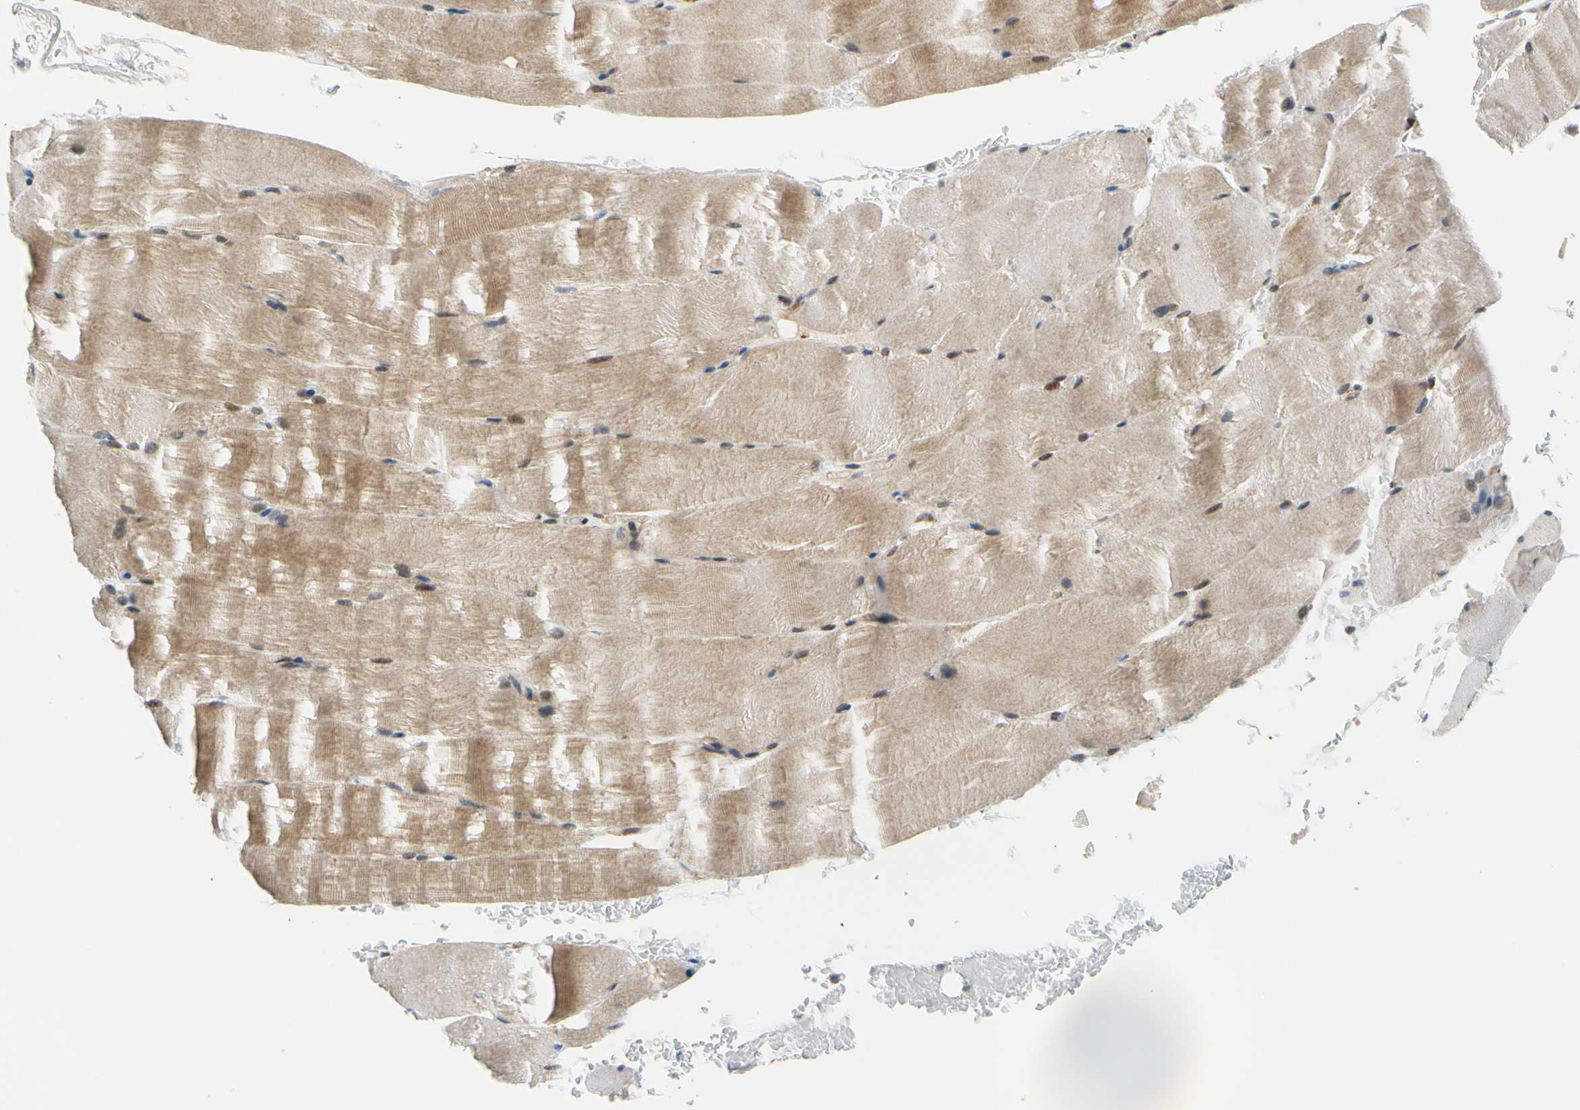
{"staining": {"intensity": "weak", "quantity": "25%-75%", "location": "cytoplasmic/membranous"}, "tissue": "skeletal muscle", "cell_type": "Myocytes", "image_type": "normal", "snomed": [{"axis": "morphology", "description": "Normal tissue, NOS"}, {"axis": "topography", "description": "Skeletal muscle"}, {"axis": "topography", "description": "Parathyroid gland"}], "caption": "IHC photomicrograph of unremarkable skeletal muscle: skeletal muscle stained using IHC shows low levels of weak protein expression localized specifically in the cytoplasmic/membranous of myocytes, appearing as a cytoplasmic/membranous brown color.", "gene": "MAPK9", "patient": {"sex": "female", "age": 37}}